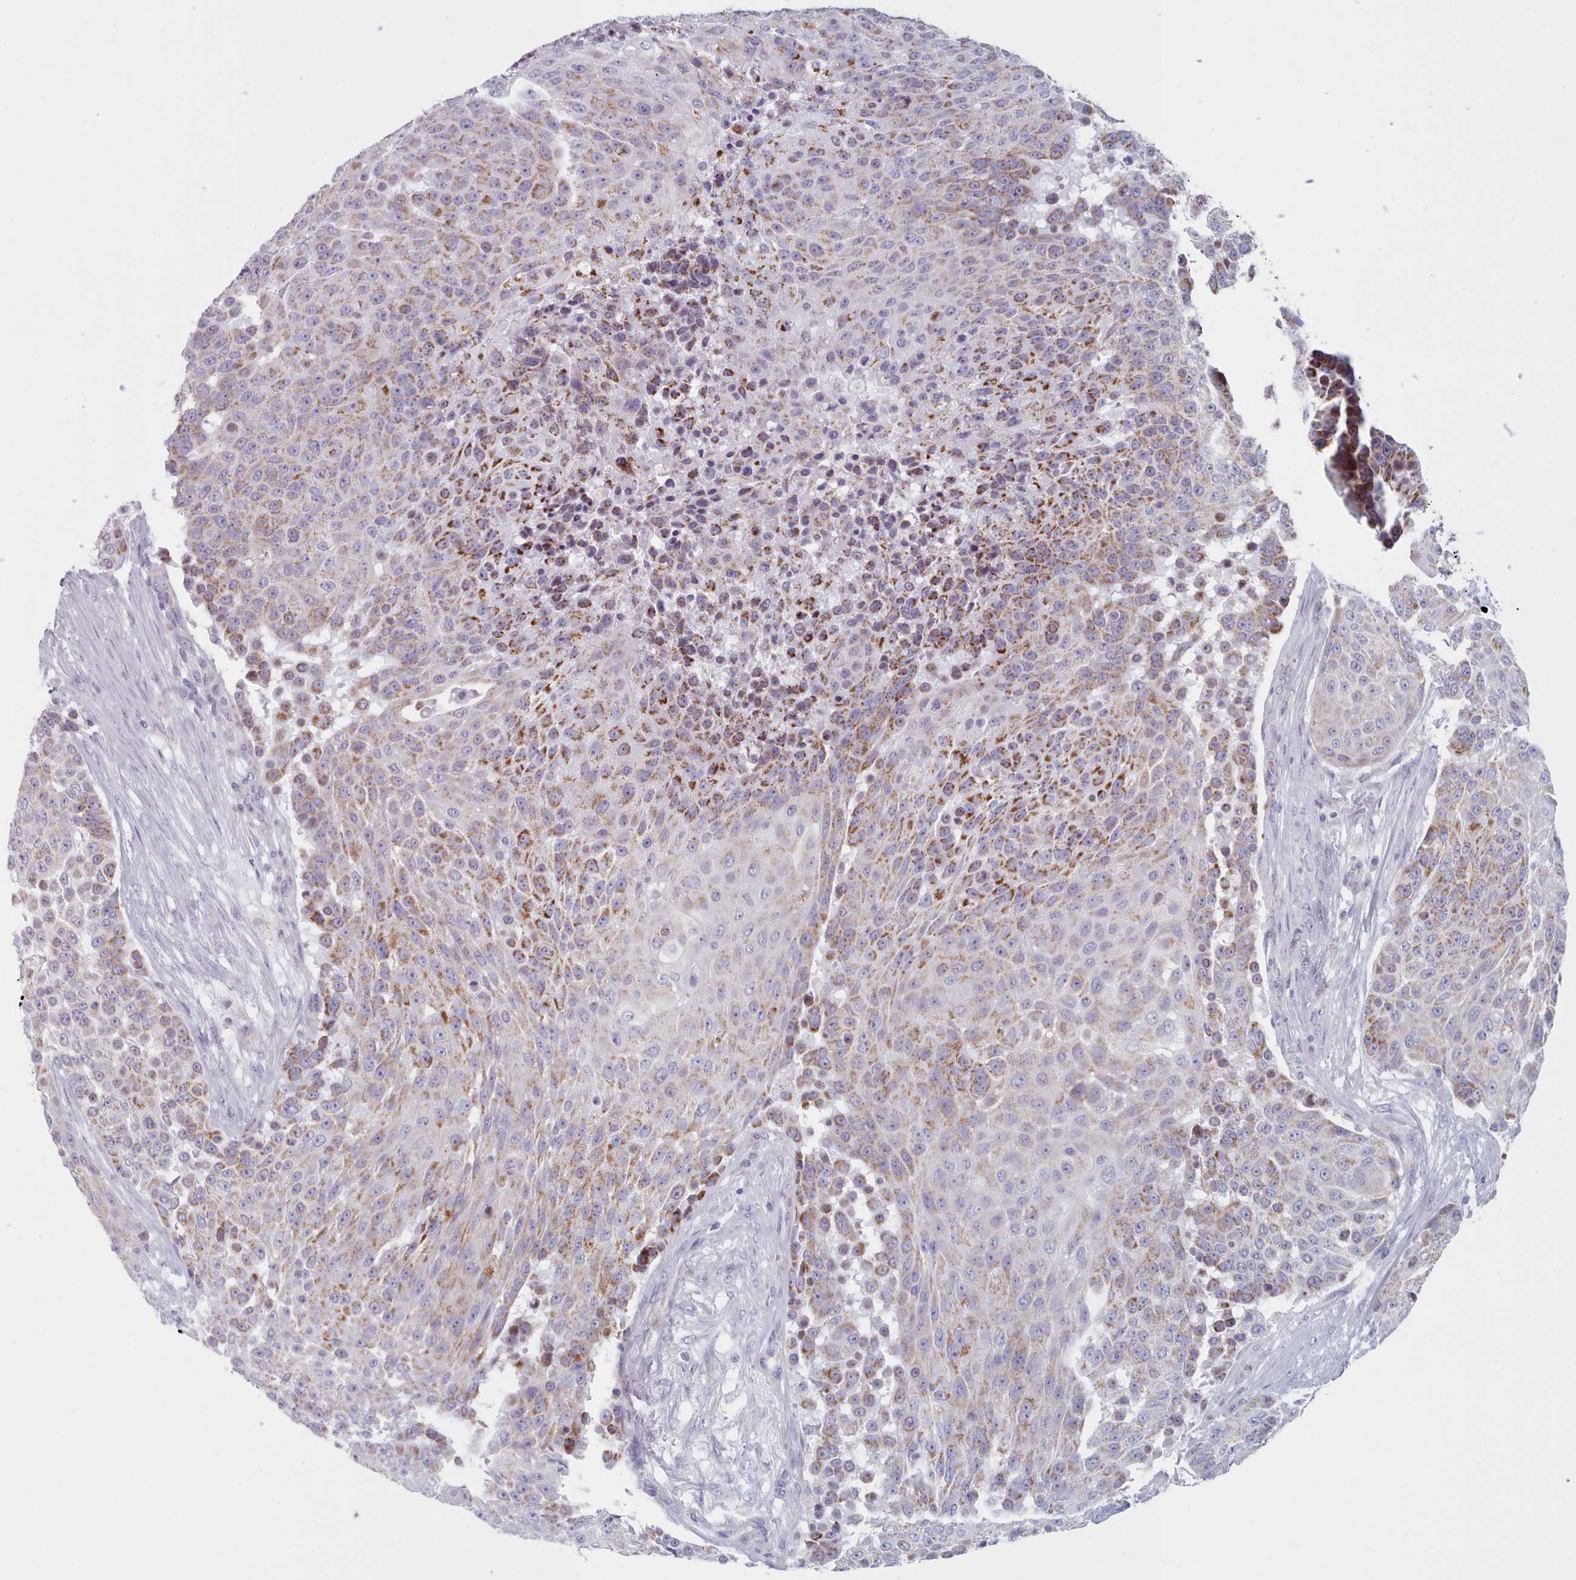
{"staining": {"intensity": "moderate", "quantity": ">75%", "location": "cytoplasmic/membranous"}, "tissue": "urothelial cancer", "cell_type": "Tumor cells", "image_type": "cancer", "snomed": [{"axis": "morphology", "description": "Urothelial carcinoma, High grade"}, {"axis": "topography", "description": "Urinary bladder"}], "caption": "Urothelial carcinoma (high-grade) was stained to show a protein in brown. There is medium levels of moderate cytoplasmic/membranous staining in approximately >75% of tumor cells.", "gene": "FAM170B", "patient": {"sex": "female", "age": 63}}